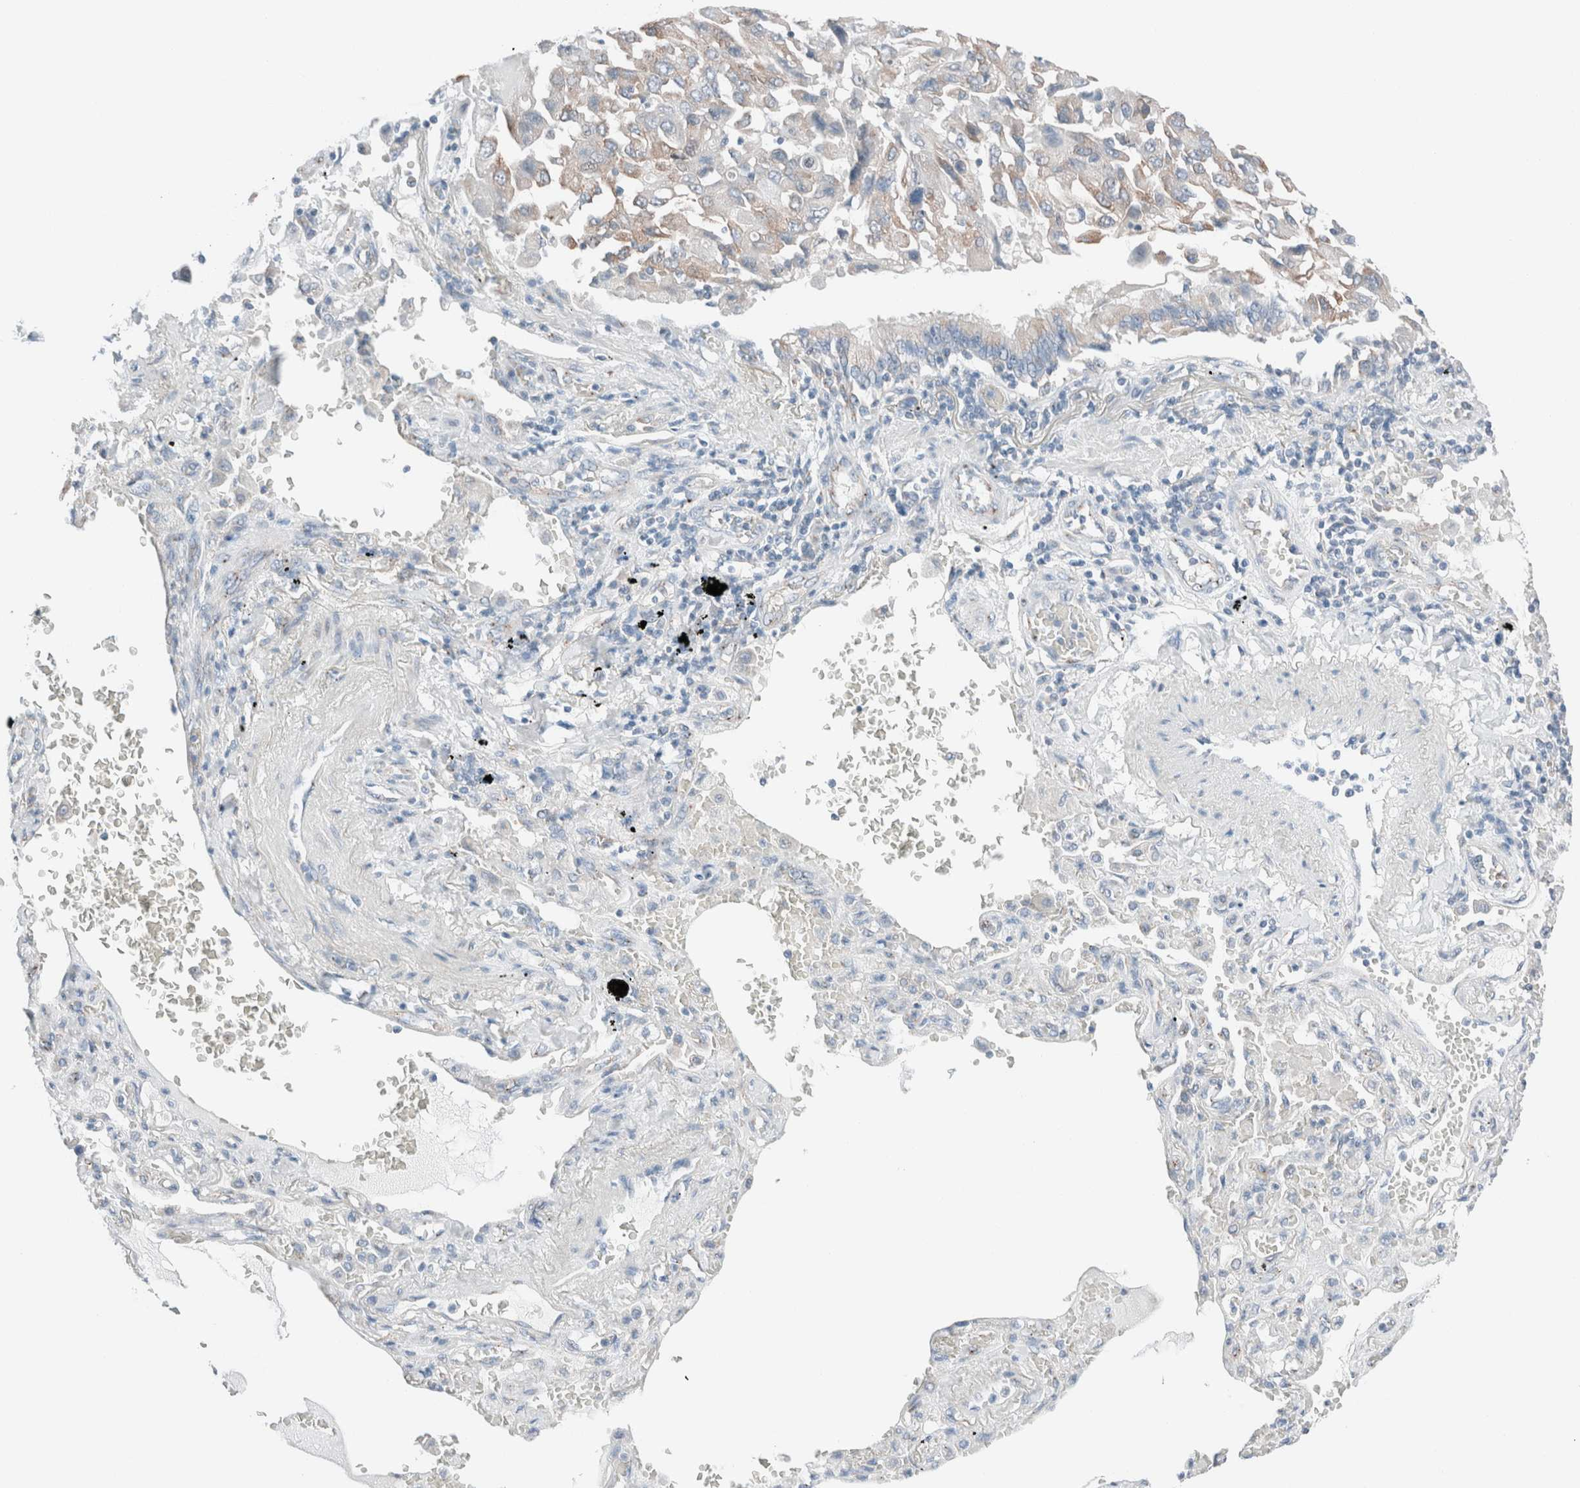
{"staining": {"intensity": "weak", "quantity": "25%-75%", "location": "cytoplasmic/membranous"}, "tissue": "lung cancer", "cell_type": "Tumor cells", "image_type": "cancer", "snomed": [{"axis": "morphology", "description": "Adenocarcinoma, NOS"}, {"axis": "topography", "description": "Lung"}], "caption": "Immunohistochemistry (DAB) staining of lung adenocarcinoma demonstrates weak cytoplasmic/membranous protein expression in about 25%-75% of tumor cells.", "gene": "CASC3", "patient": {"sex": "female", "age": 65}}